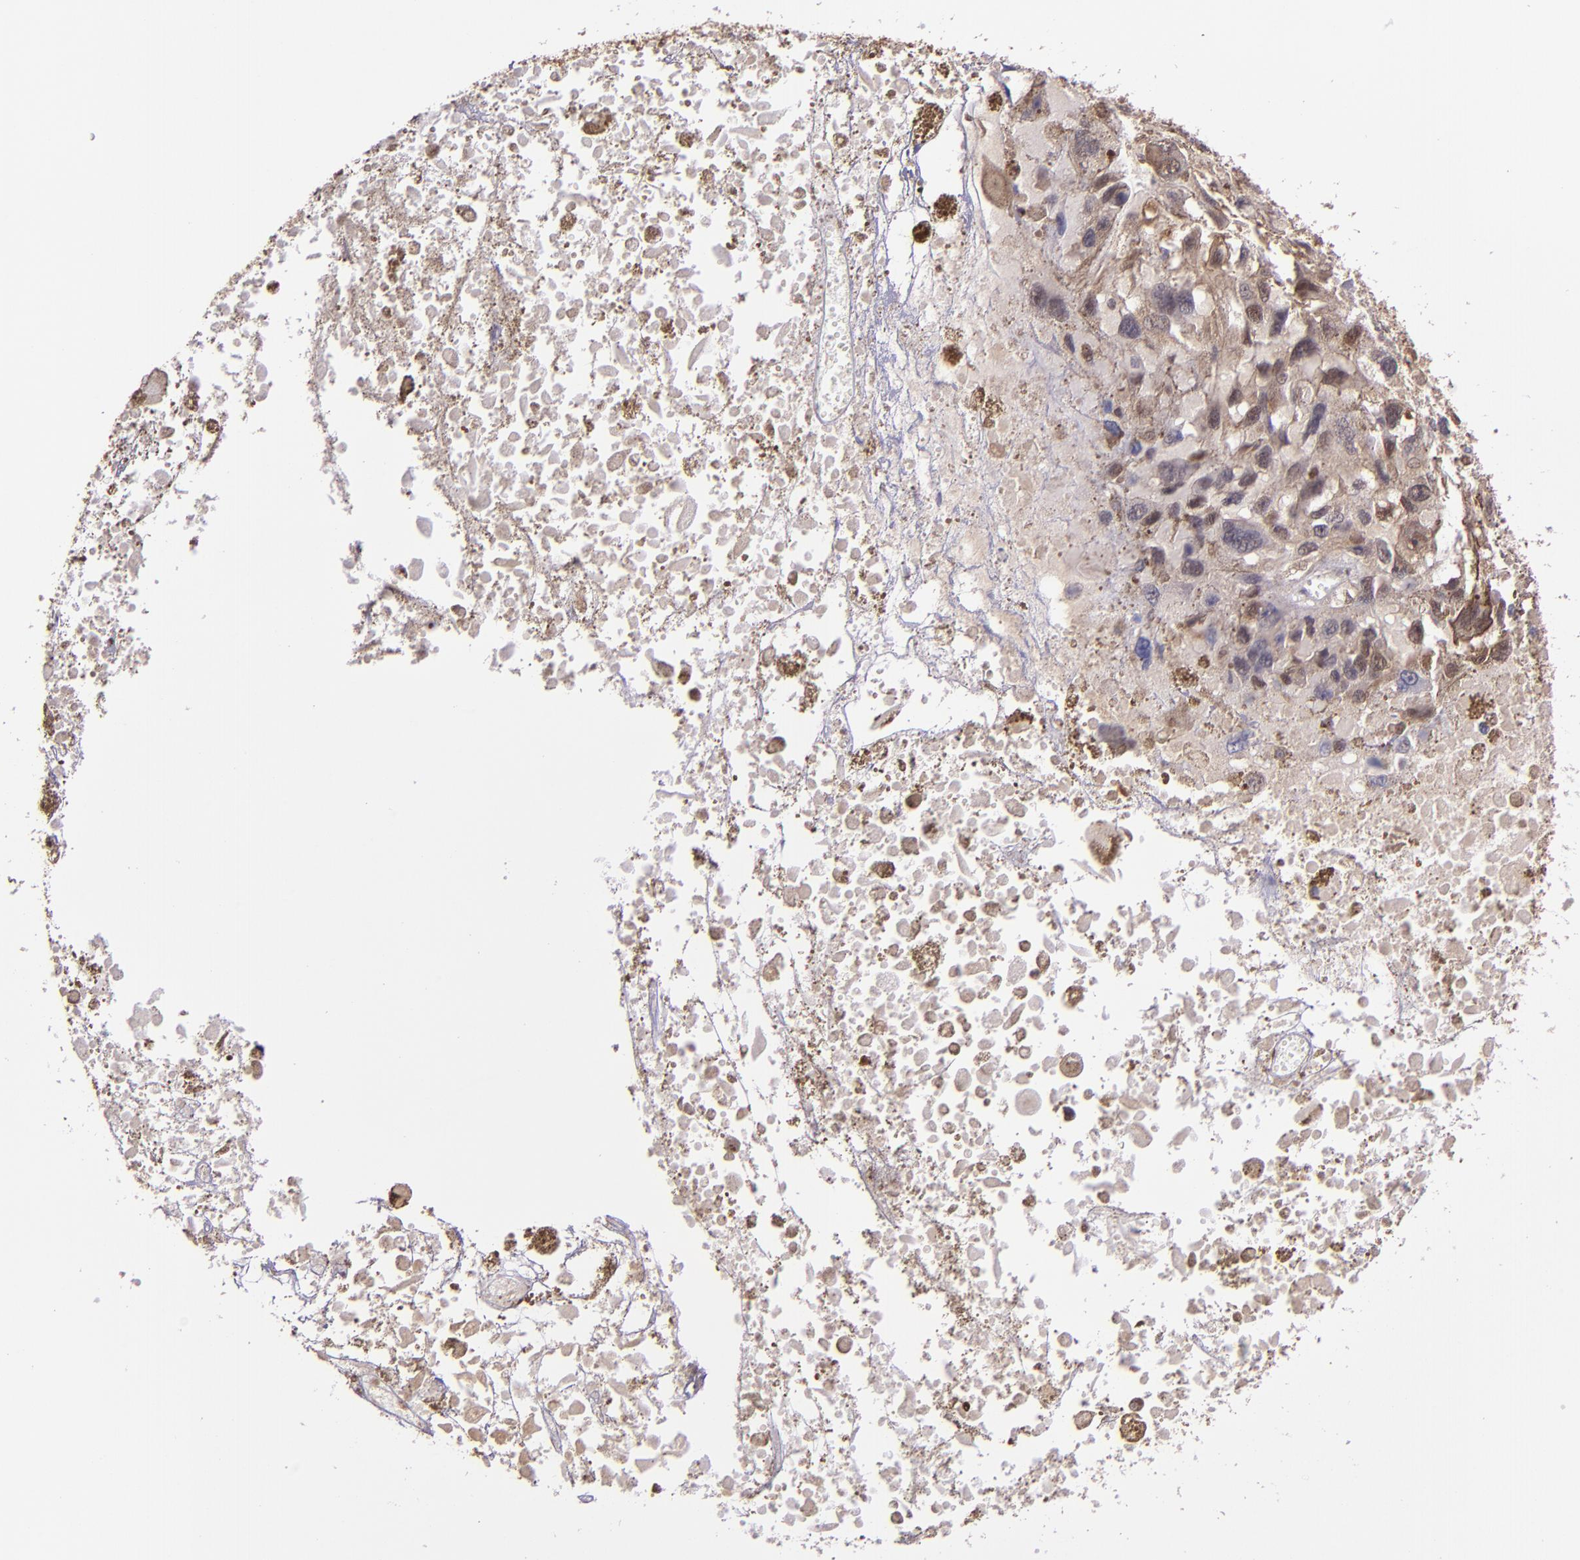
{"staining": {"intensity": "weak", "quantity": "25%-75%", "location": "cytoplasmic/membranous,nuclear"}, "tissue": "melanoma", "cell_type": "Tumor cells", "image_type": "cancer", "snomed": [{"axis": "morphology", "description": "Malignant melanoma, Metastatic site"}, {"axis": "topography", "description": "Lymph node"}], "caption": "The immunohistochemical stain labels weak cytoplasmic/membranous and nuclear staining in tumor cells of malignant melanoma (metastatic site) tissue.", "gene": "STAT6", "patient": {"sex": "male", "age": 59}}